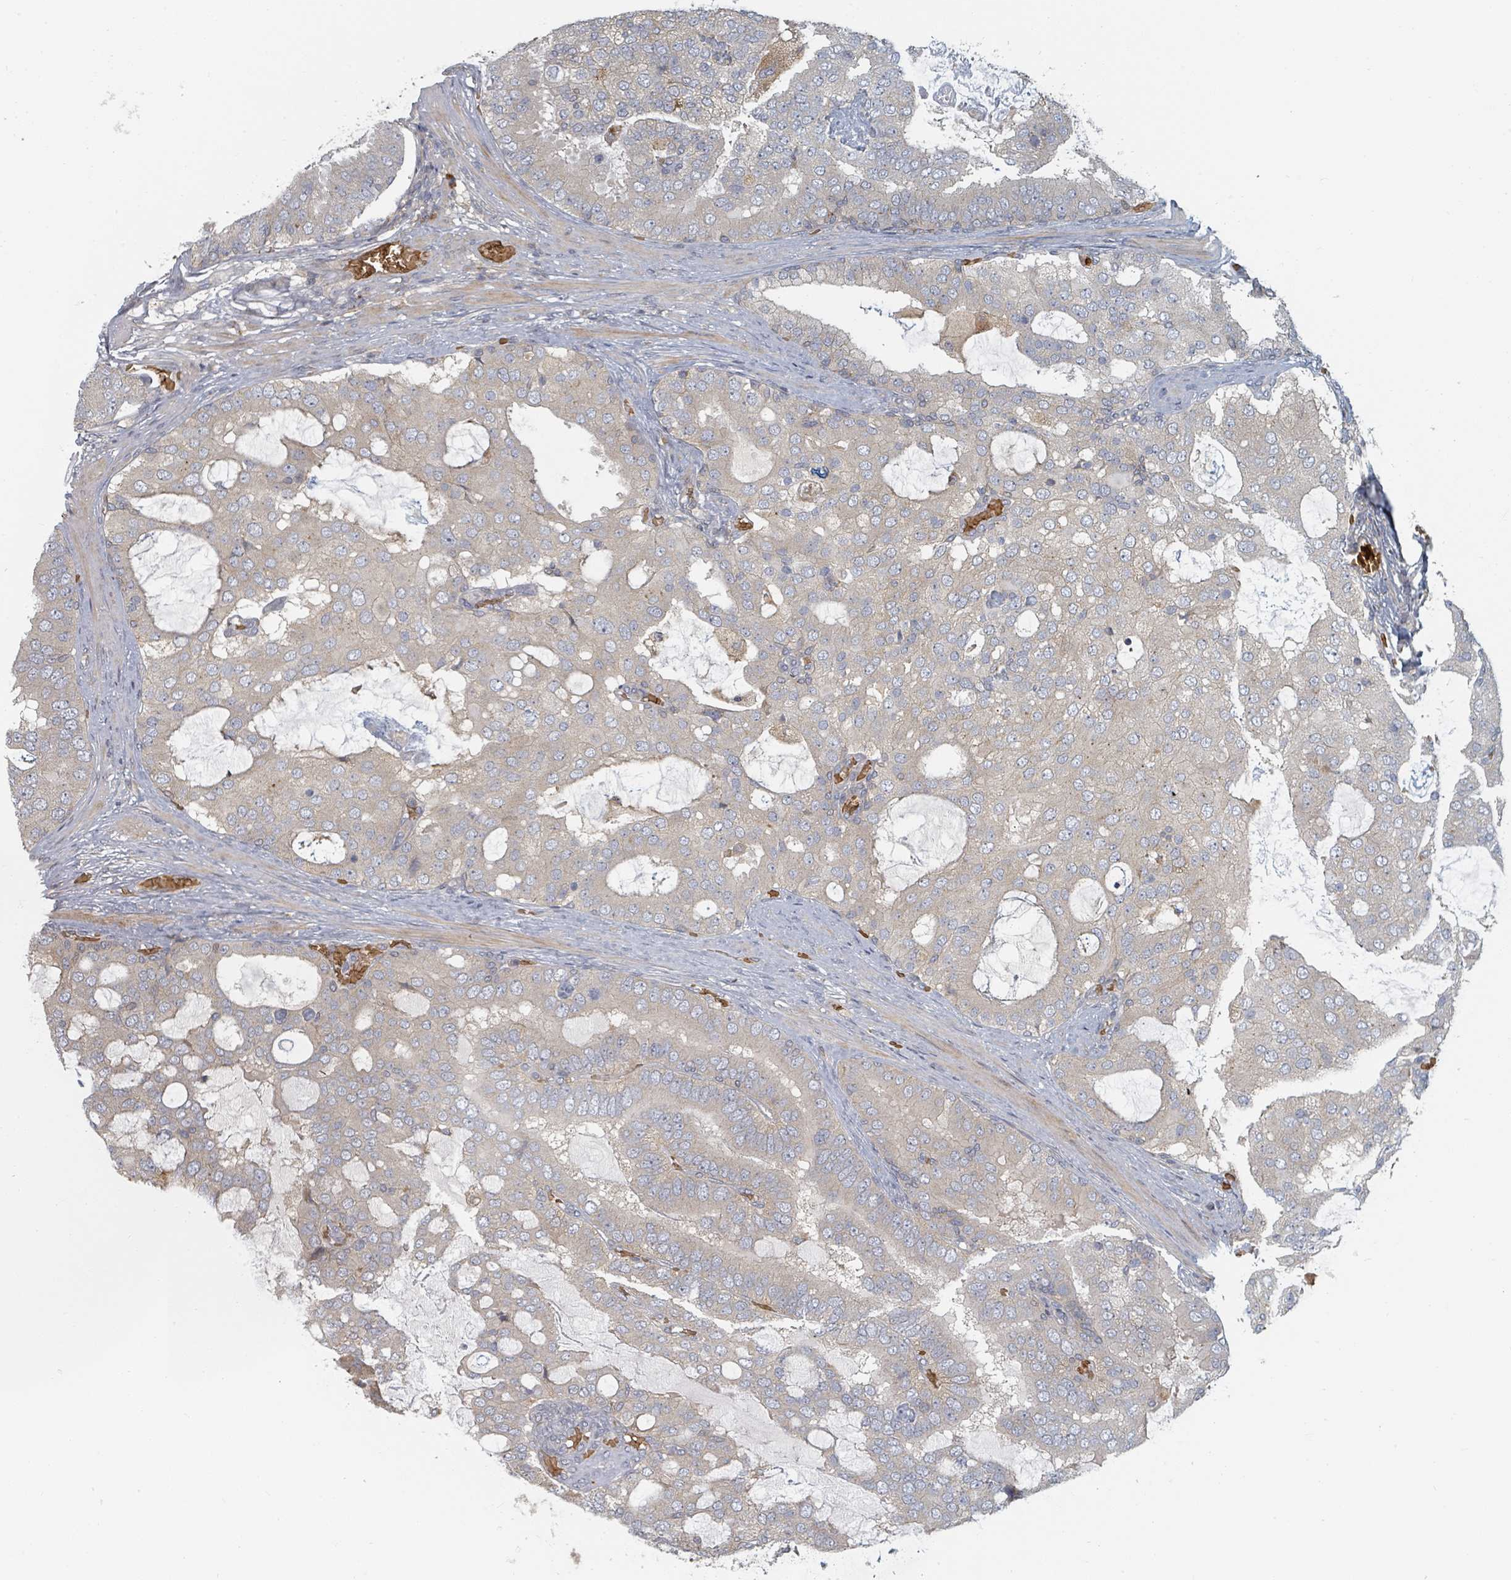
{"staining": {"intensity": "negative", "quantity": "none", "location": "none"}, "tissue": "prostate cancer", "cell_type": "Tumor cells", "image_type": "cancer", "snomed": [{"axis": "morphology", "description": "Adenocarcinoma, High grade"}, {"axis": "topography", "description": "Prostate"}], "caption": "Immunohistochemistry of prostate cancer (high-grade adenocarcinoma) reveals no staining in tumor cells.", "gene": "TRPC4AP", "patient": {"sex": "male", "age": 55}}